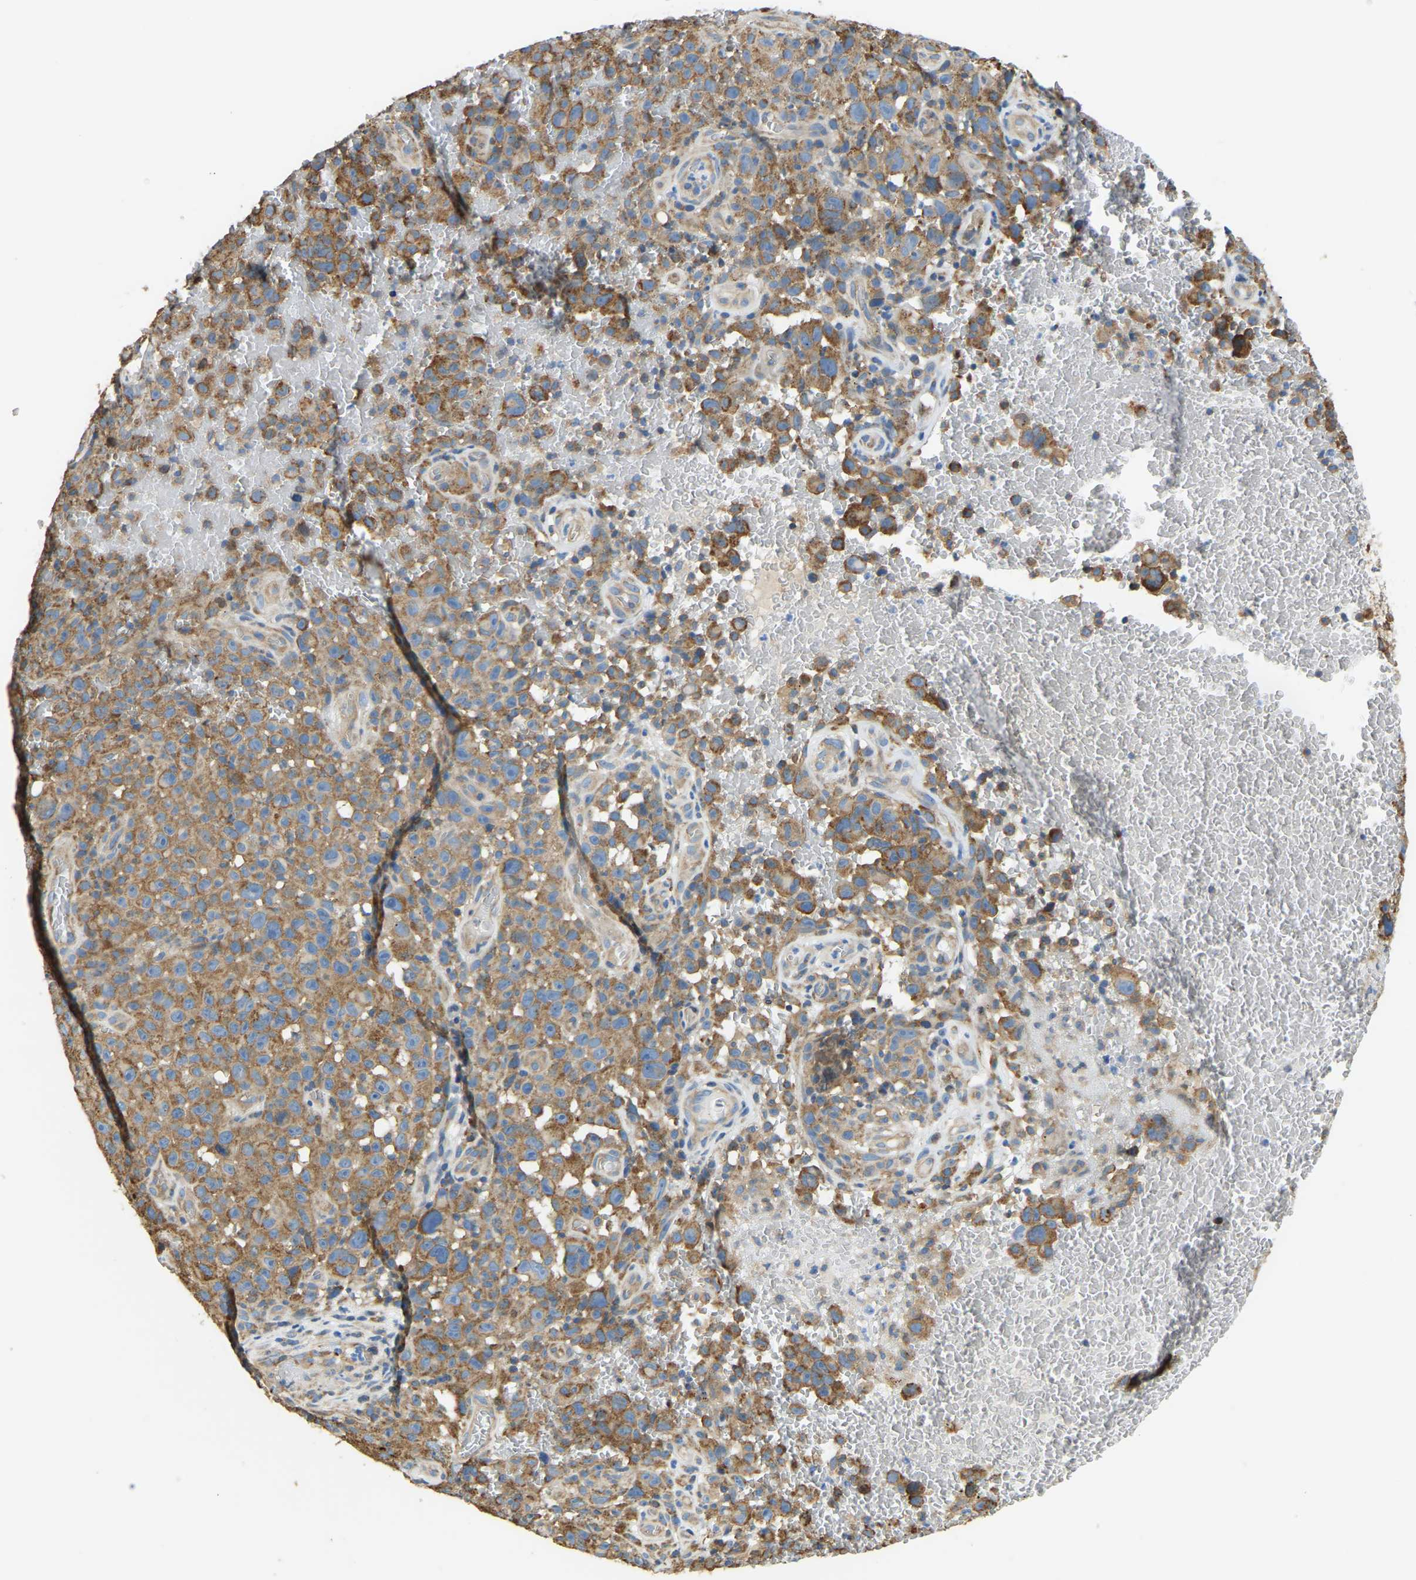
{"staining": {"intensity": "moderate", "quantity": ">75%", "location": "cytoplasmic/membranous"}, "tissue": "melanoma", "cell_type": "Tumor cells", "image_type": "cancer", "snomed": [{"axis": "morphology", "description": "Malignant melanoma, NOS"}, {"axis": "topography", "description": "Skin"}], "caption": "Malignant melanoma stained with DAB (3,3'-diaminobenzidine) immunohistochemistry demonstrates medium levels of moderate cytoplasmic/membranous expression in about >75% of tumor cells. Ihc stains the protein in brown and the nuclei are stained blue.", "gene": "AHNAK", "patient": {"sex": "female", "age": 82}}